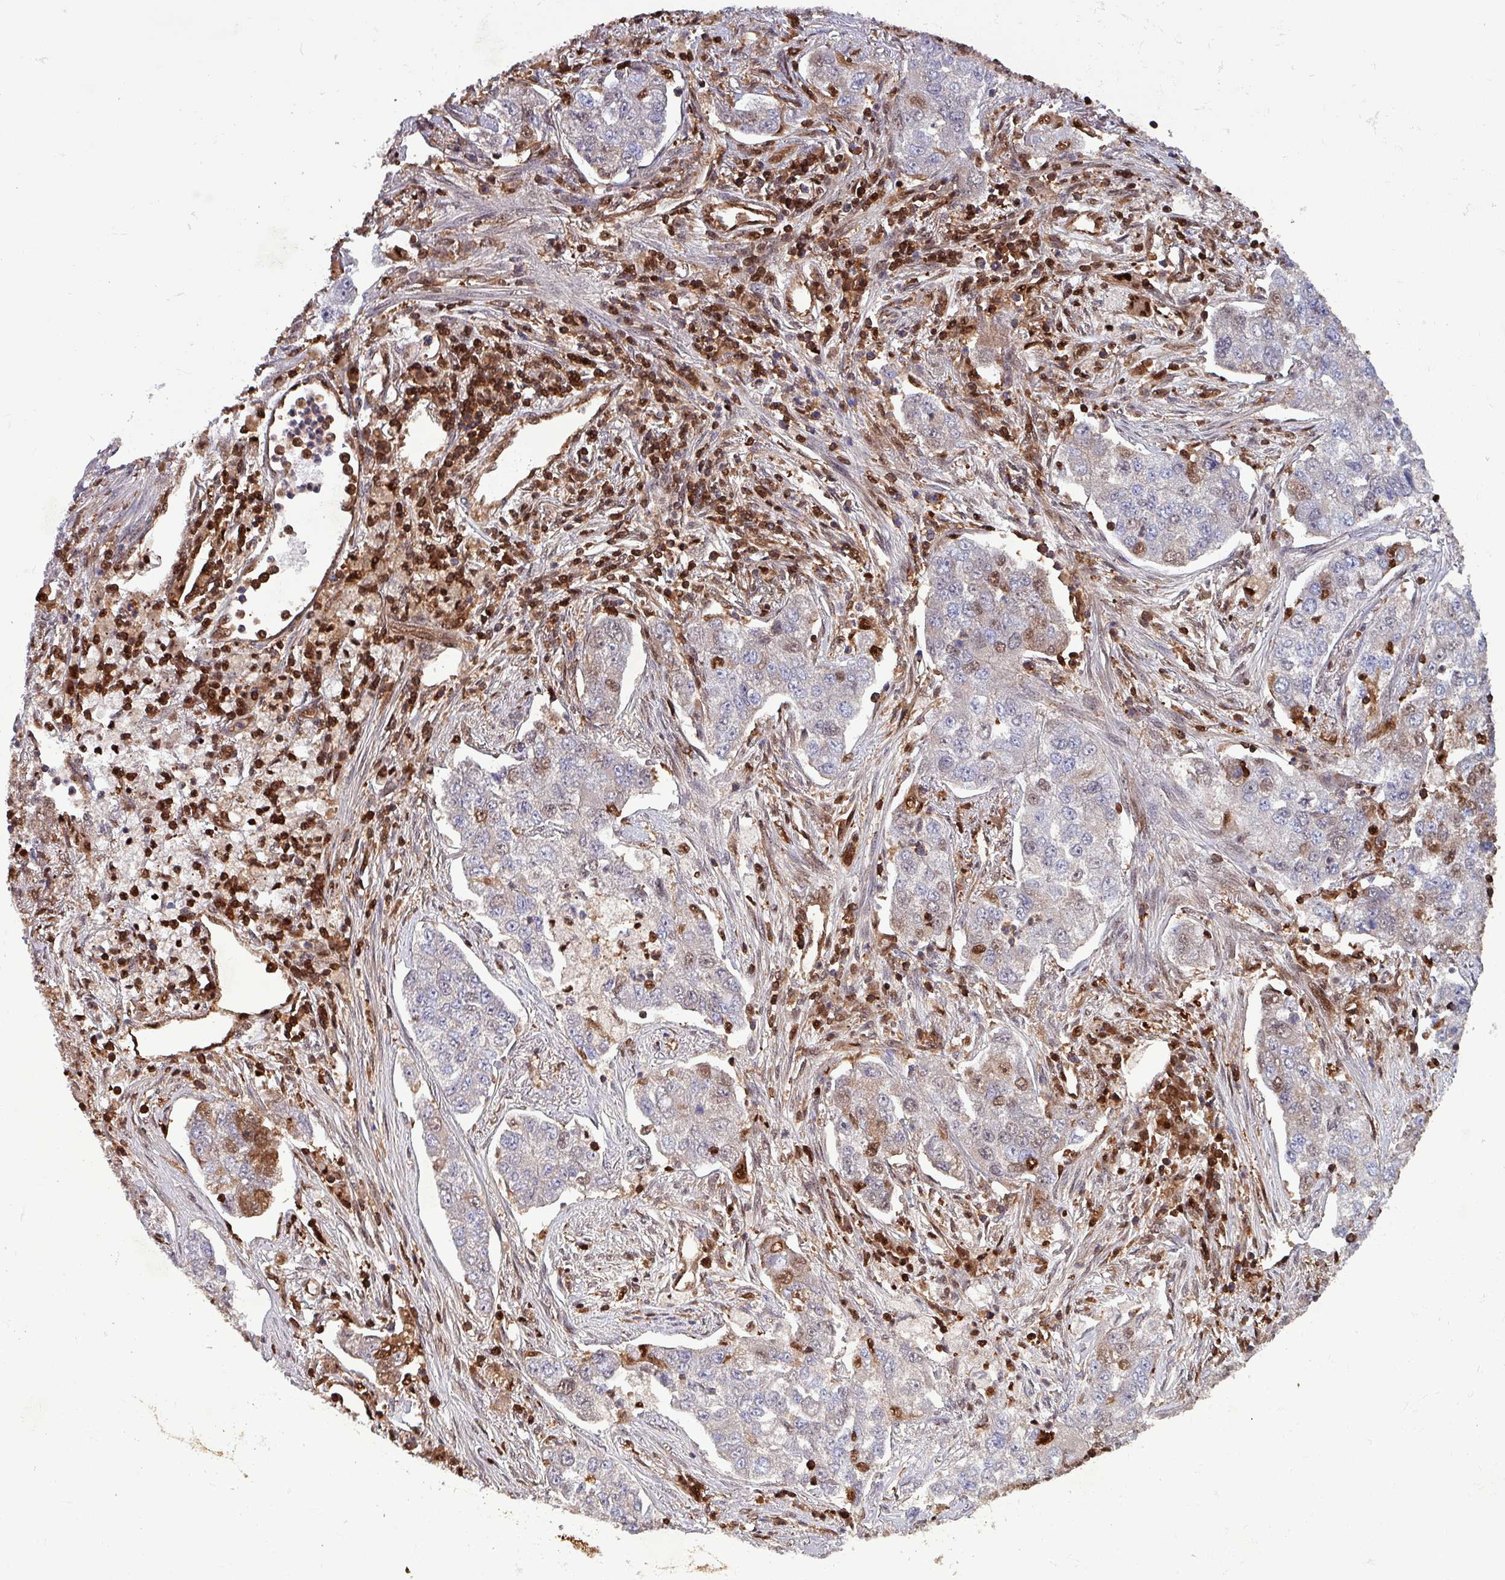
{"staining": {"intensity": "moderate", "quantity": "<25%", "location": "cytoplasmic/membranous,nuclear"}, "tissue": "lung cancer", "cell_type": "Tumor cells", "image_type": "cancer", "snomed": [{"axis": "morphology", "description": "Adenocarcinoma, NOS"}, {"axis": "topography", "description": "Lung"}], "caption": "Adenocarcinoma (lung) stained with a brown dye reveals moderate cytoplasmic/membranous and nuclear positive staining in about <25% of tumor cells.", "gene": "PSMB8", "patient": {"sex": "male", "age": 49}}